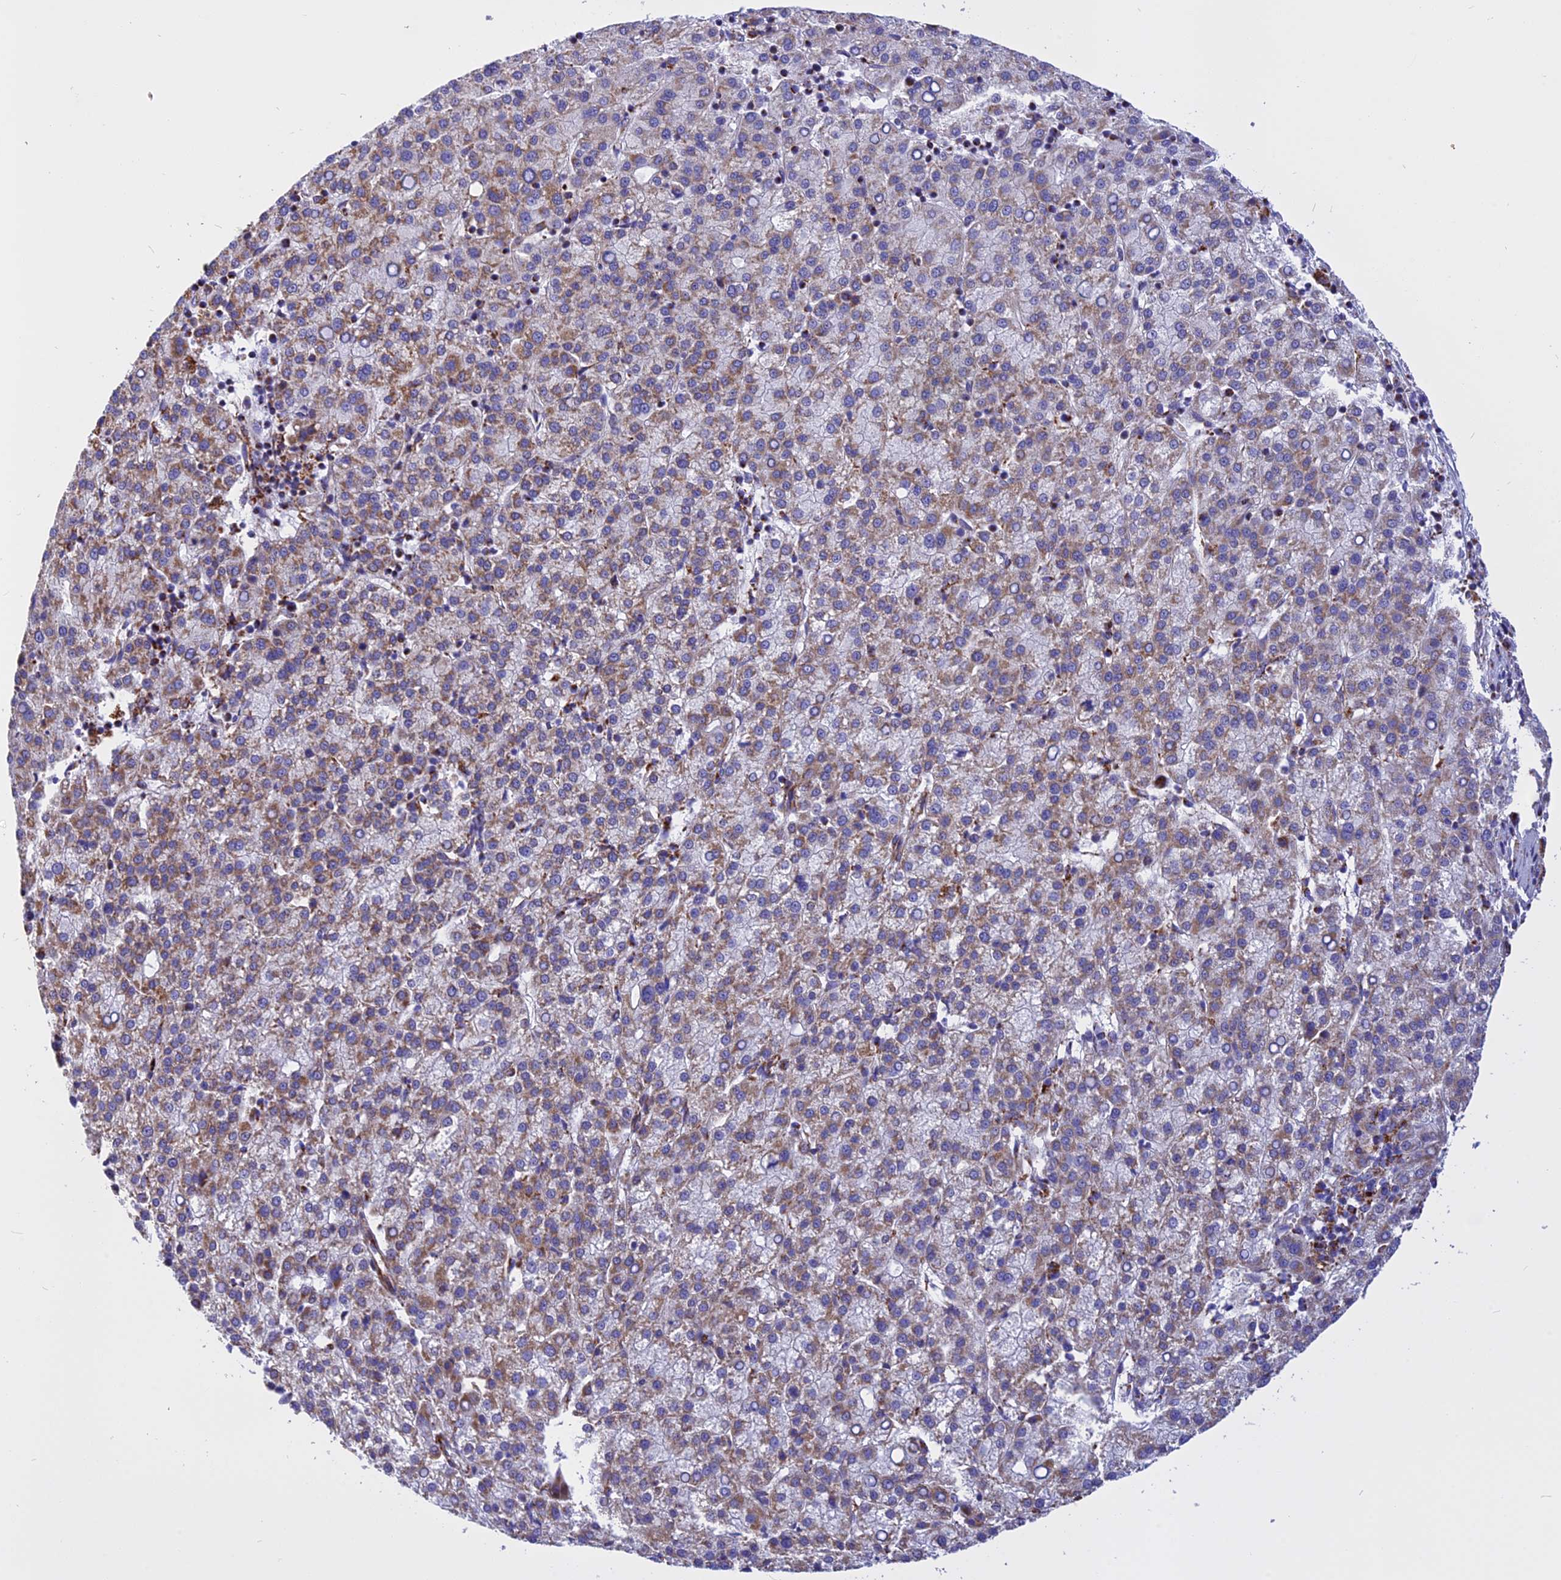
{"staining": {"intensity": "moderate", "quantity": ">75%", "location": "cytoplasmic/membranous"}, "tissue": "liver cancer", "cell_type": "Tumor cells", "image_type": "cancer", "snomed": [{"axis": "morphology", "description": "Carcinoma, Hepatocellular, NOS"}, {"axis": "topography", "description": "Liver"}], "caption": "A photomicrograph of liver hepatocellular carcinoma stained for a protein exhibits moderate cytoplasmic/membranous brown staining in tumor cells.", "gene": "VDAC2", "patient": {"sex": "female", "age": 58}}